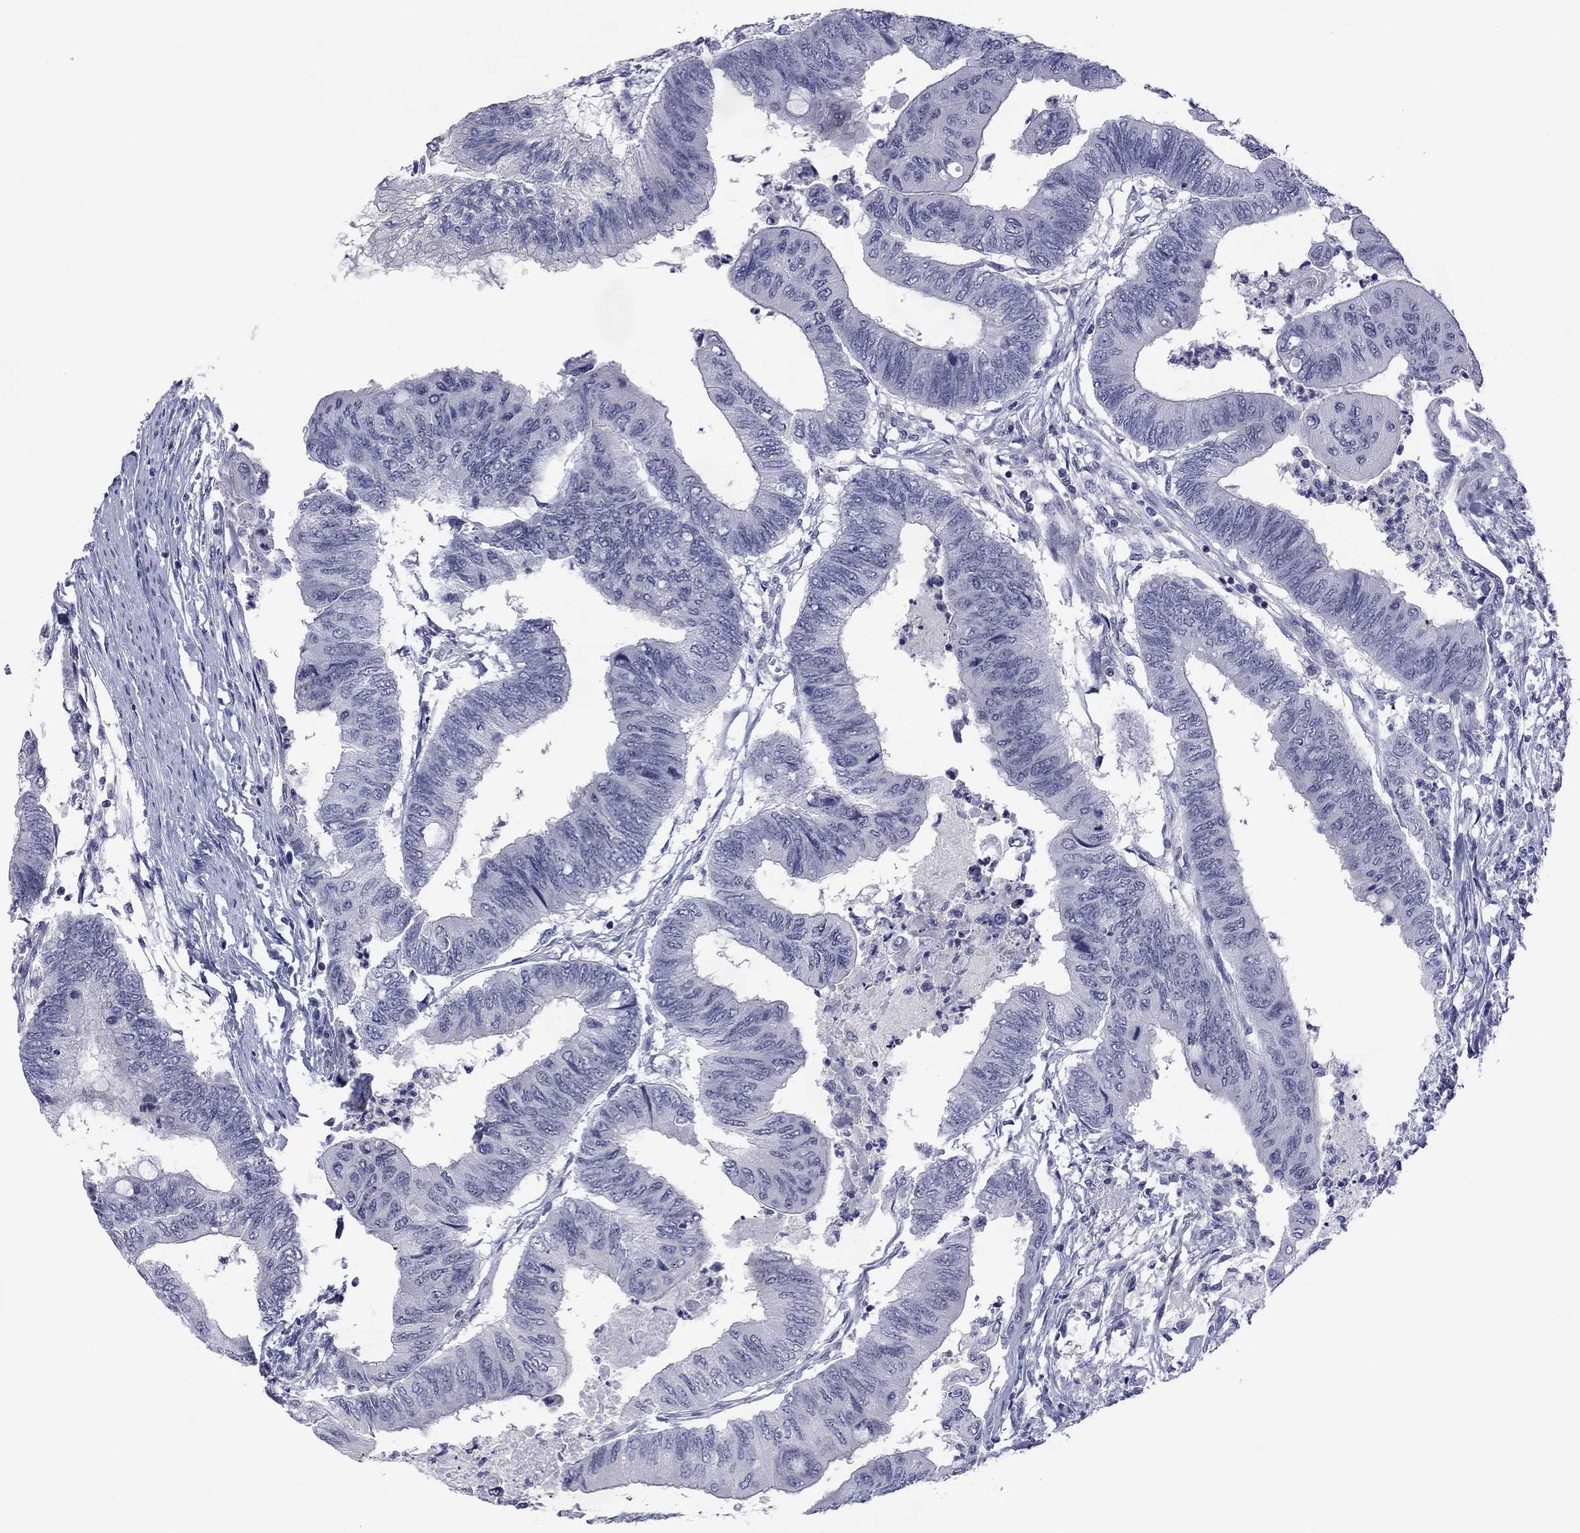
{"staining": {"intensity": "negative", "quantity": "none", "location": "none"}, "tissue": "colorectal cancer", "cell_type": "Tumor cells", "image_type": "cancer", "snomed": [{"axis": "morphology", "description": "Normal tissue, NOS"}, {"axis": "morphology", "description": "Adenocarcinoma, NOS"}, {"axis": "topography", "description": "Rectum"}, {"axis": "topography", "description": "Peripheral nerve tissue"}], "caption": "High magnification brightfield microscopy of adenocarcinoma (colorectal) stained with DAB (brown) and counterstained with hematoxylin (blue): tumor cells show no significant expression.", "gene": "POU5F2", "patient": {"sex": "male", "age": 92}}